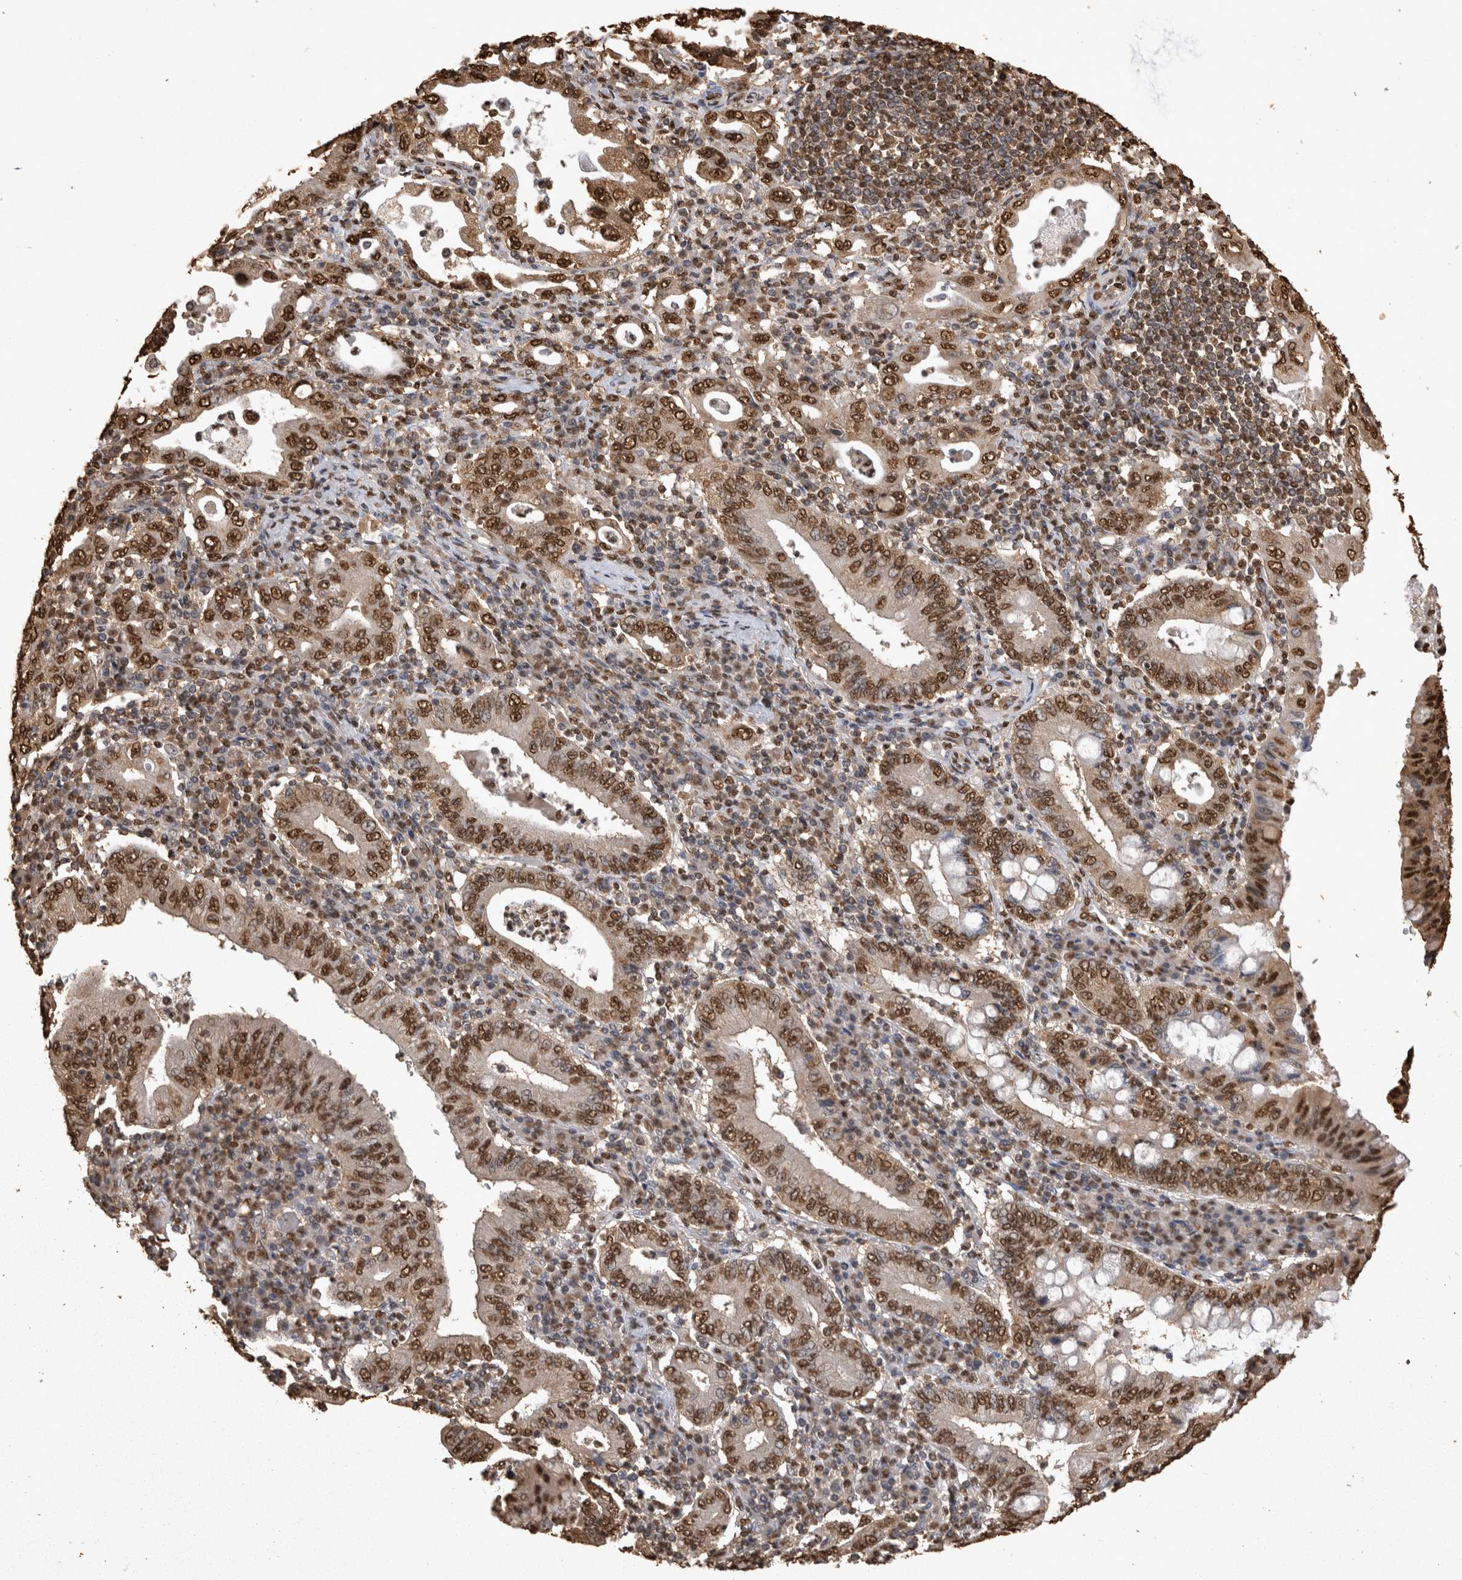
{"staining": {"intensity": "strong", "quantity": ">75%", "location": "nuclear"}, "tissue": "stomach cancer", "cell_type": "Tumor cells", "image_type": "cancer", "snomed": [{"axis": "morphology", "description": "Normal tissue, NOS"}, {"axis": "morphology", "description": "Adenocarcinoma, NOS"}, {"axis": "topography", "description": "Esophagus"}, {"axis": "topography", "description": "Stomach, upper"}, {"axis": "topography", "description": "Peripheral nerve tissue"}], "caption": "Stomach cancer (adenocarcinoma) was stained to show a protein in brown. There is high levels of strong nuclear expression in about >75% of tumor cells.", "gene": "OAS2", "patient": {"sex": "male", "age": 62}}